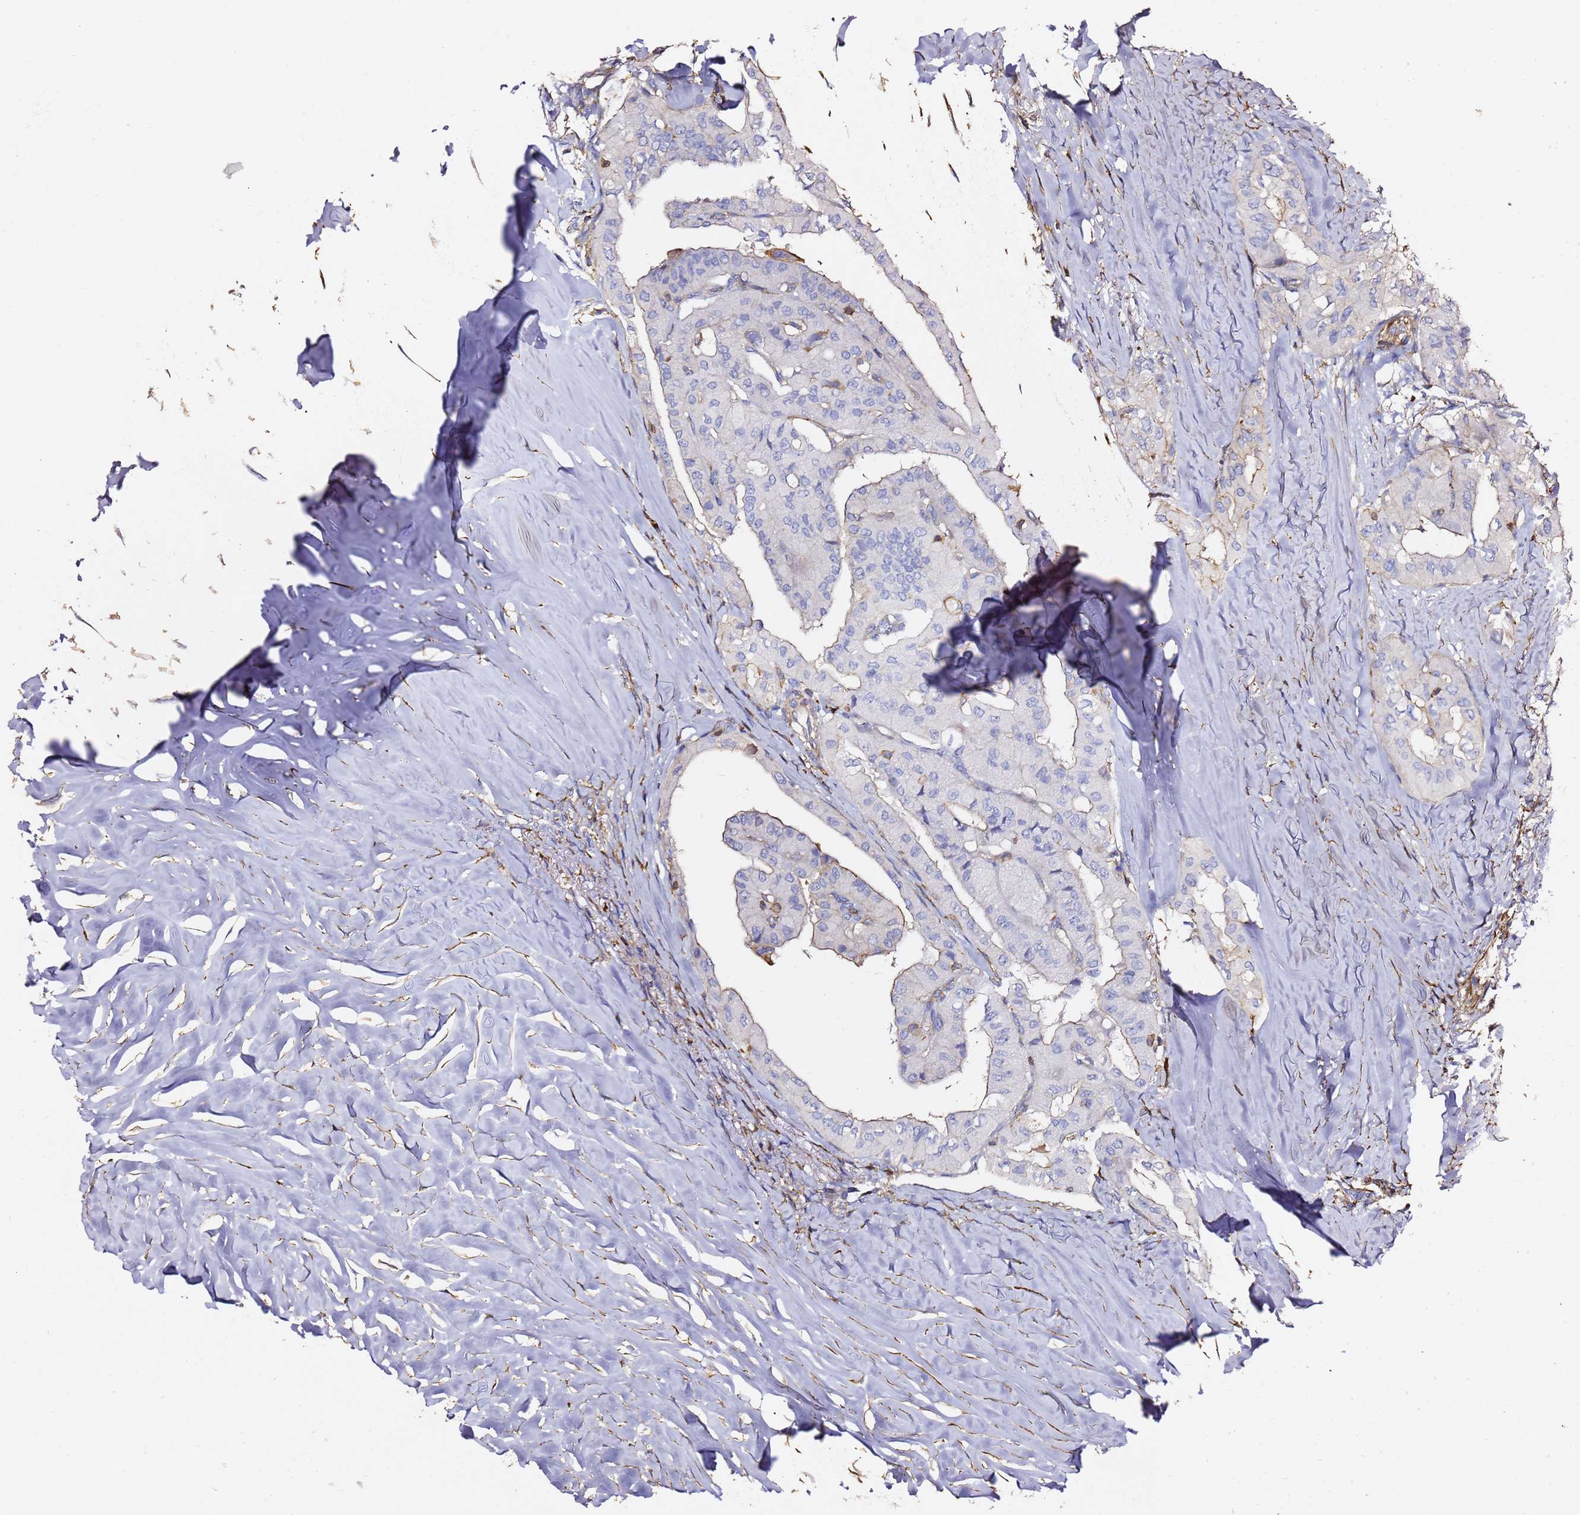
{"staining": {"intensity": "negative", "quantity": "none", "location": "none"}, "tissue": "thyroid cancer", "cell_type": "Tumor cells", "image_type": "cancer", "snomed": [{"axis": "morphology", "description": "Papillary adenocarcinoma, NOS"}, {"axis": "topography", "description": "Thyroid gland"}], "caption": "Protein analysis of papillary adenocarcinoma (thyroid) shows no significant positivity in tumor cells.", "gene": "ZFP36L2", "patient": {"sex": "female", "age": 59}}